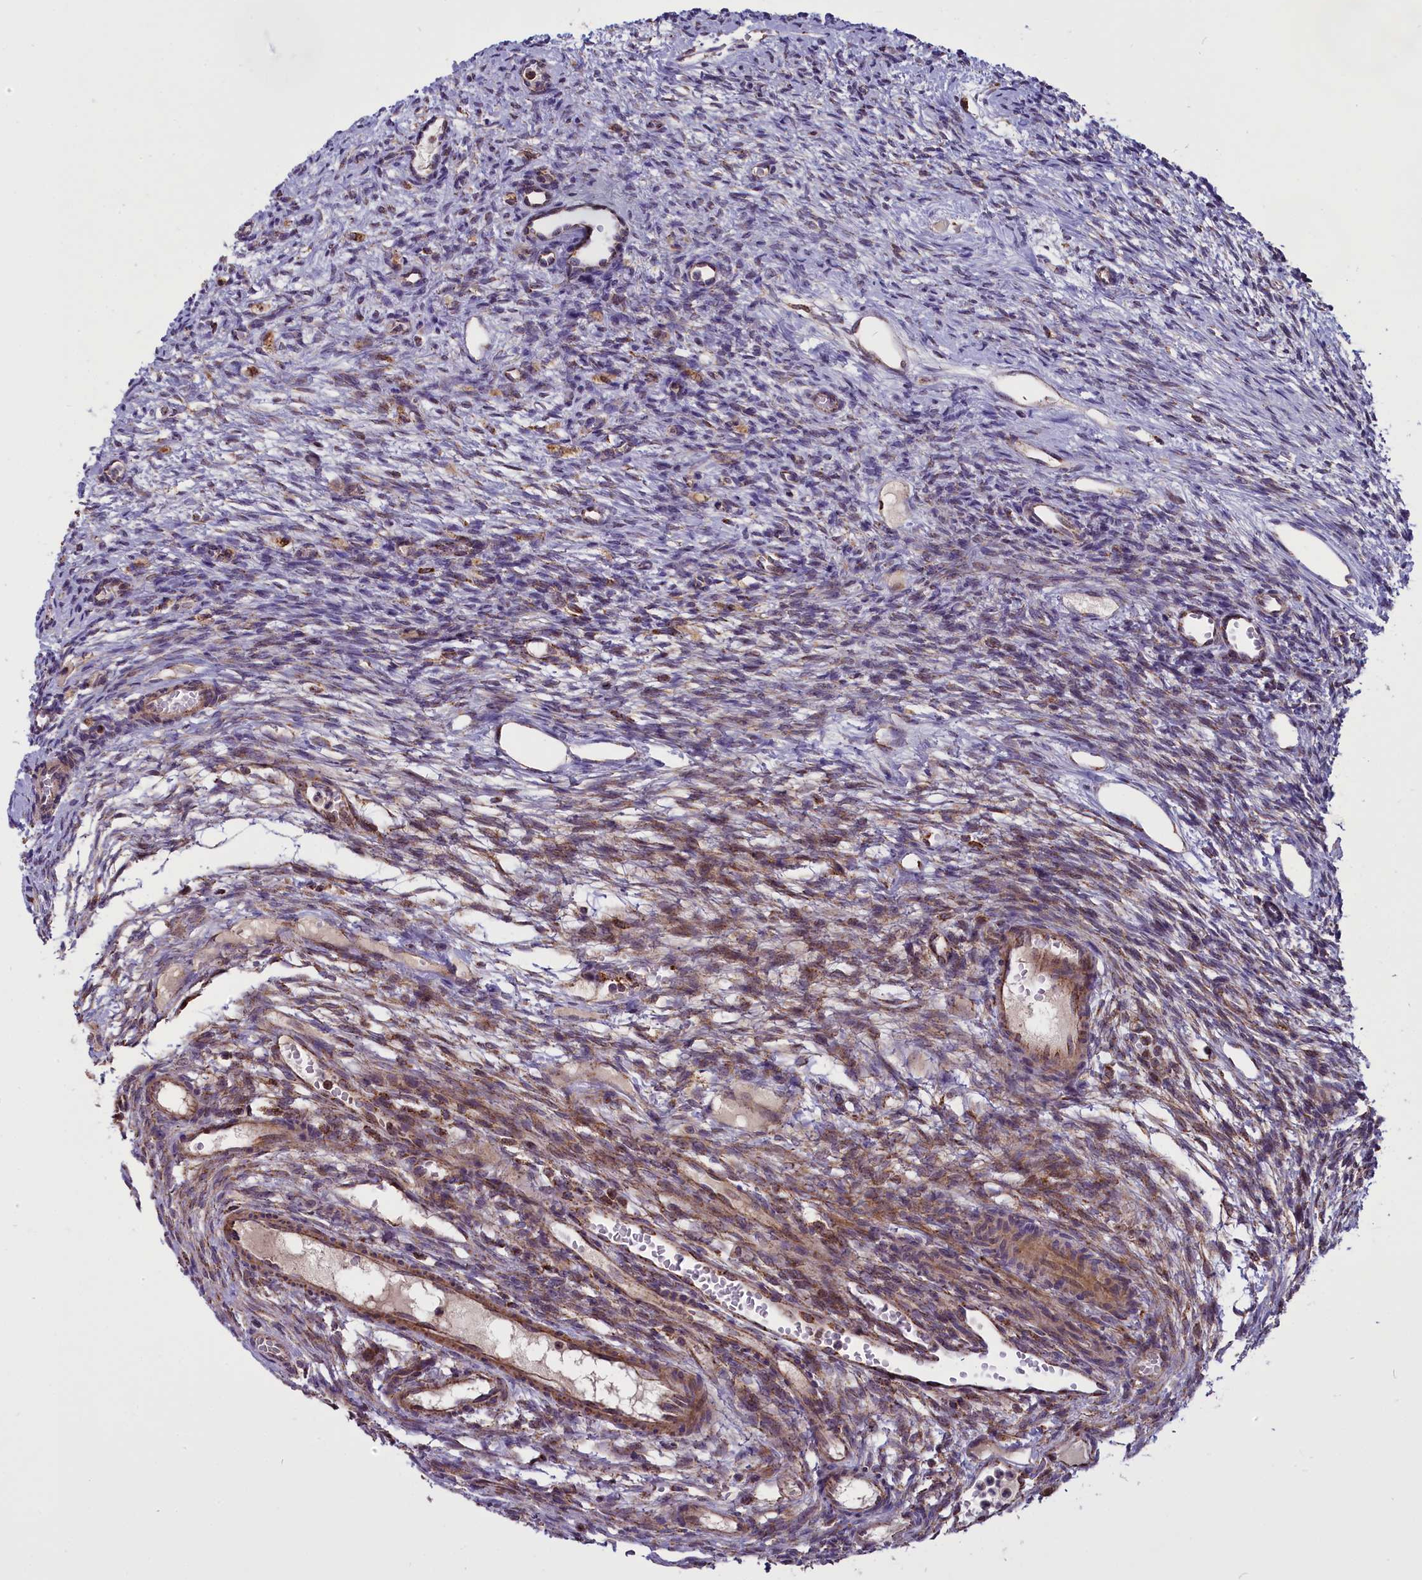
{"staining": {"intensity": "weak", "quantity": "25%-75%", "location": "cytoplasmic/membranous"}, "tissue": "ovary", "cell_type": "Ovarian stroma cells", "image_type": "normal", "snomed": [{"axis": "morphology", "description": "Normal tissue, NOS"}, {"axis": "topography", "description": "Ovary"}], "caption": "Brown immunohistochemical staining in unremarkable human ovary demonstrates weak cytoplasmic/membranous staining in about 25%-75% of ovarian stroma cells. Nuclei are stained in blue.", "gene": "GLRX5", "patient": {"sex": "female", "age": 33}}